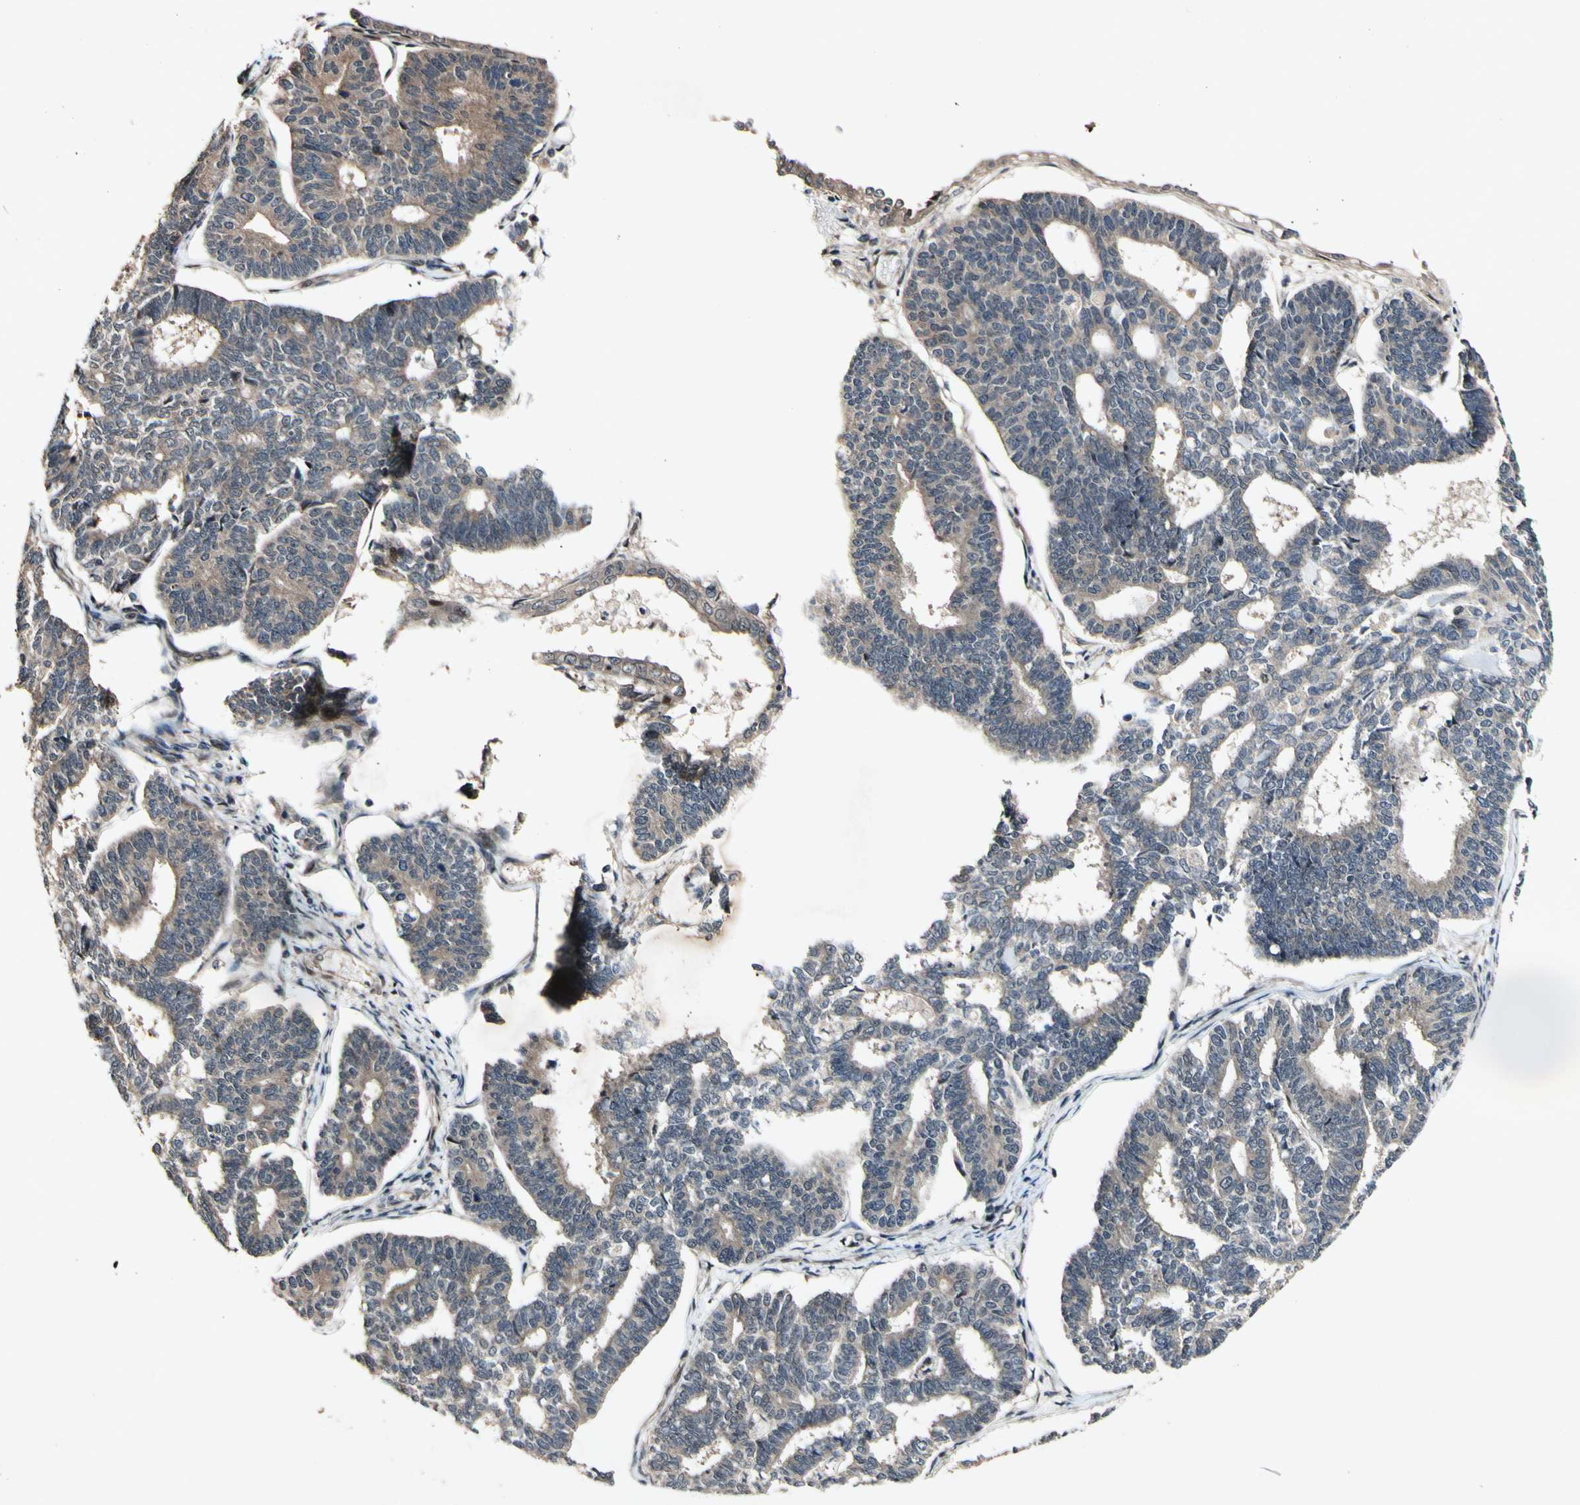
{"staining": {"intensity": "moderate", "quantity": ">75%", "location": "cytoplasmic/membranous"}, "tissue": "endometrial cancer", "cell_type": "Tumor cells", "image_type": "cancer", "snomed": [{"axis": "morphology", "description": "Adenocarcinoma, NOS"}, {"axis": "topography", "description": "Endometrium"}], "caption": "Approximately >75% of tumor cells in adenocarcinoma (endometrial) display moderate cytoplasmic/membranous protein staining as visualized by brown immunohistochemical staining.", "gene": "CSNK1E", "patient": {"sex": "female", "age": 70}}